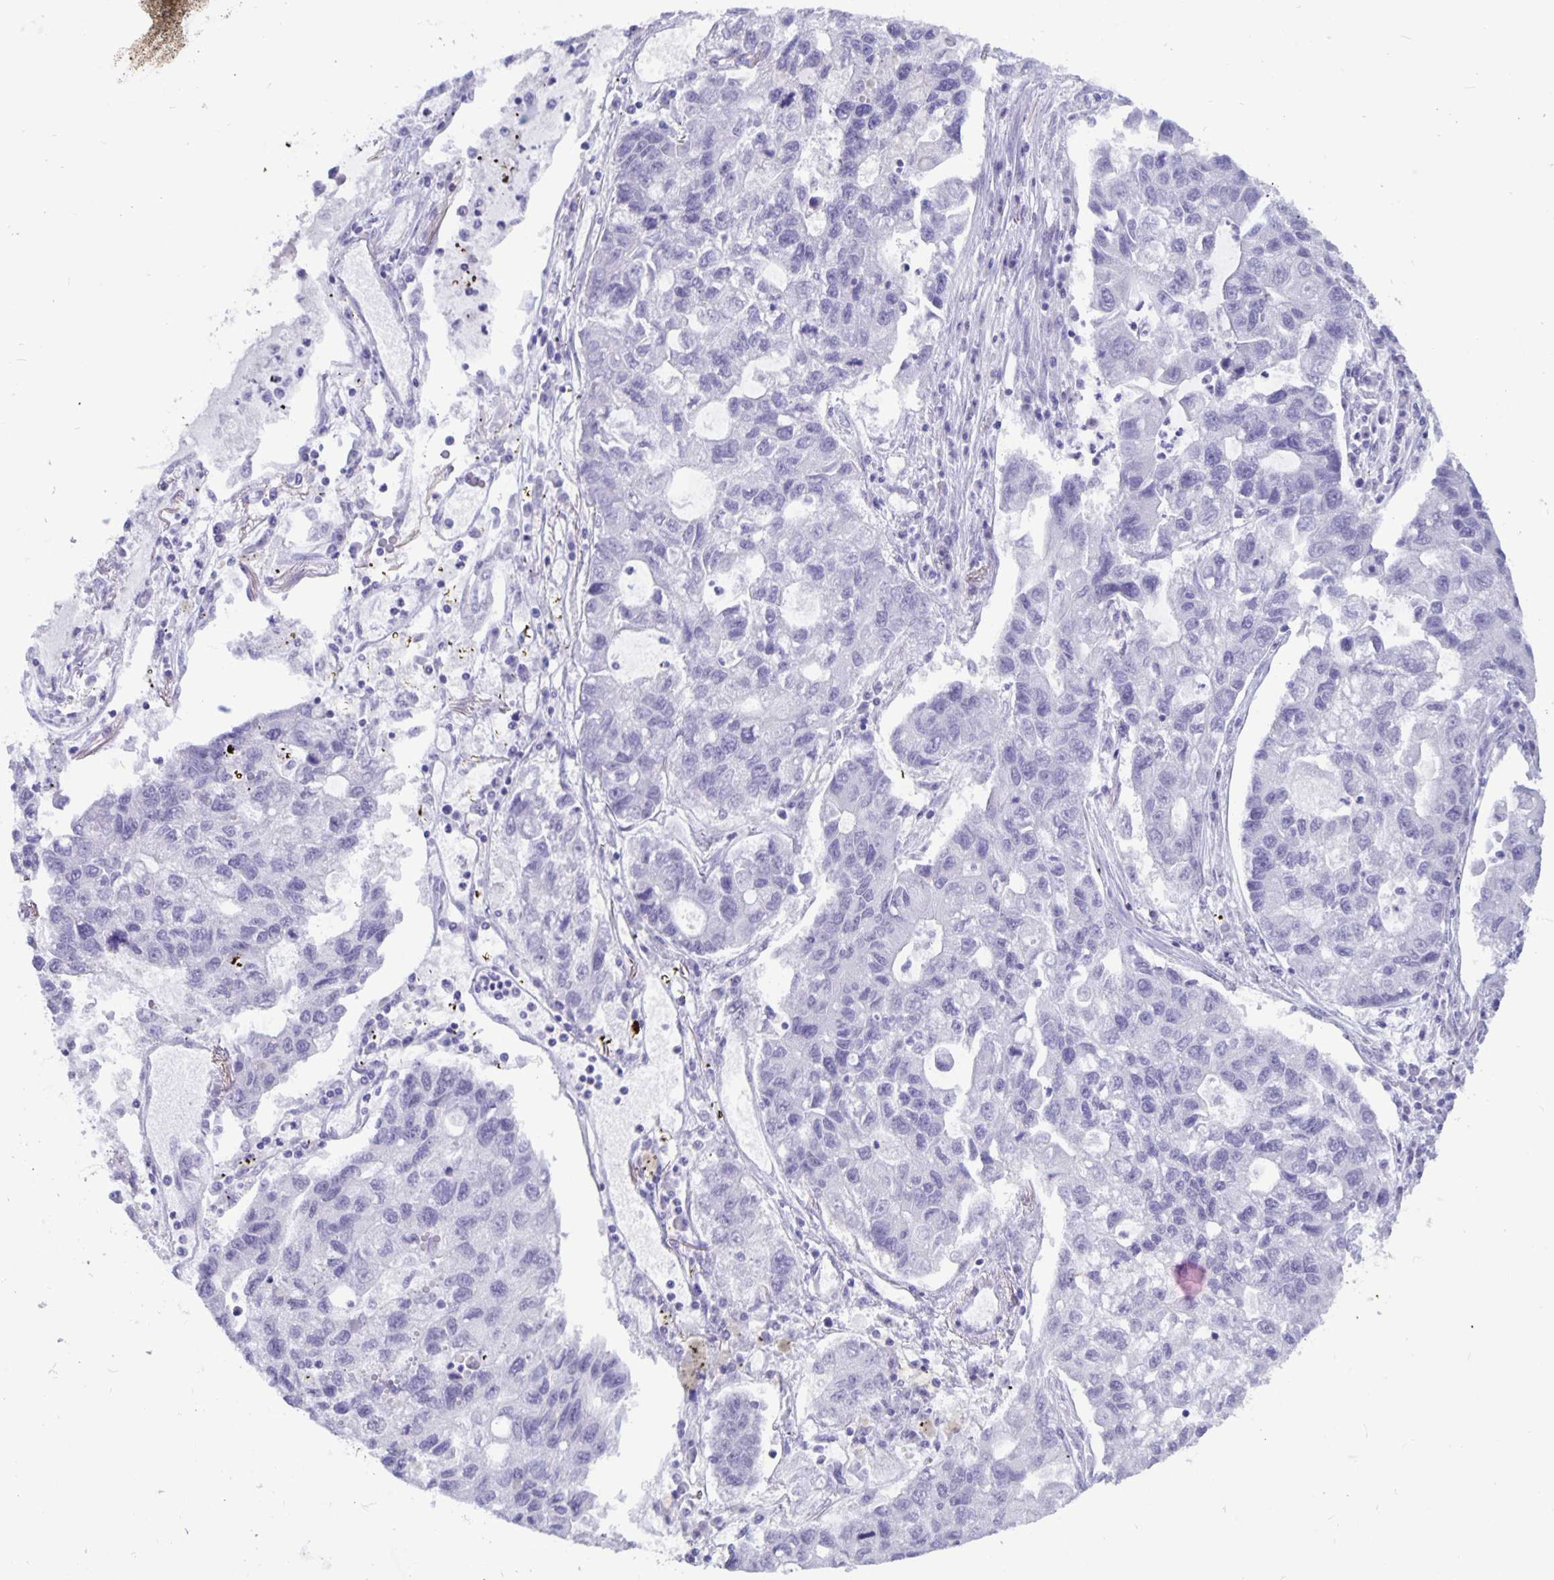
{"staining": {"intensity": "negative", "quantity": "none", "location": "none"}, "tissue": "lung cancer", "cell_type": "Tumor cells", "image_type": "cancer", "snomed": [{"axis": "morphology", "description": "Adenocarcinoma, NOS"}, {"axis": "topography", "description": "Bronchus"}, {"axis": "topography", "description": "Lung"}], "caption": "Tumor cells are negative for protein expression in human lung adenocarcinoma. Brightfield microscopy of immunohistochemistry stained with DAB (brown) and hematoxylin (blue), captured at high magnification.", "gene": "BPIFA3", "patient": {"sex": "female", "age": 51}}